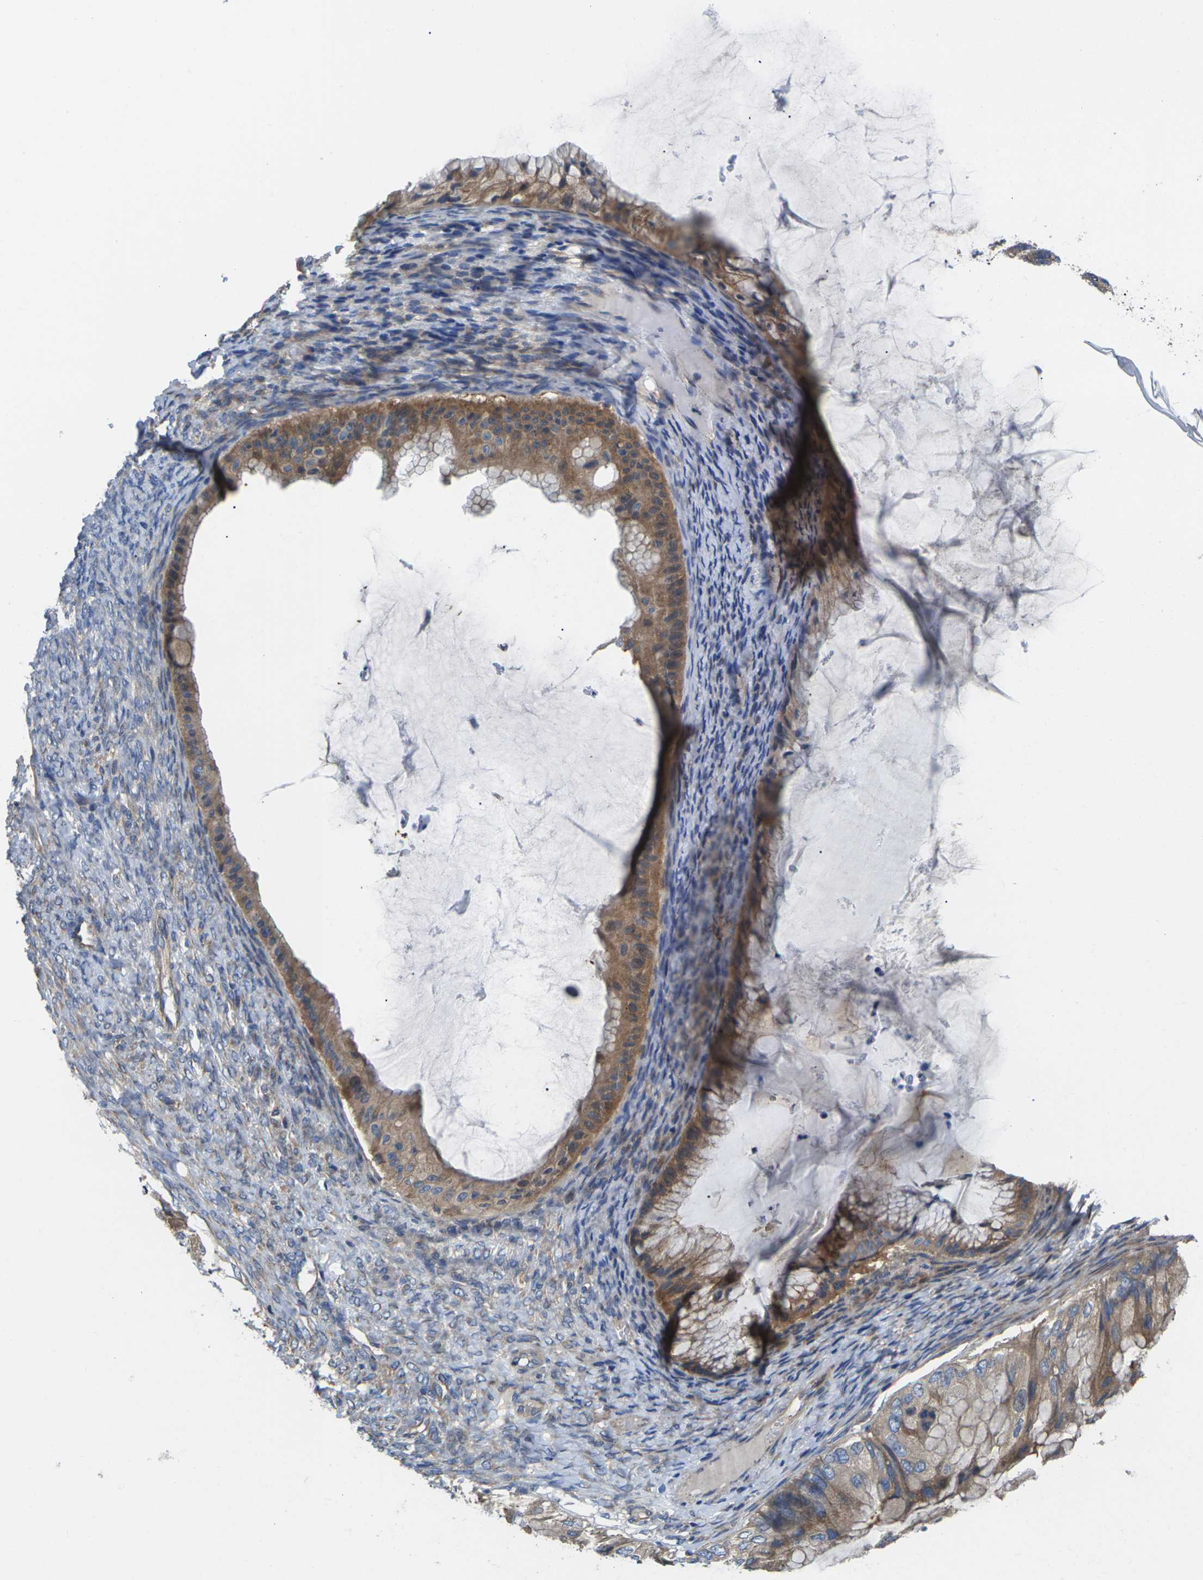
{"staining": {"intensity": "moderate", "quantity": ">75%", "location": "cytoplasmic/membranous"}, "tissue": "ovarian cancer", "cell_type": "Tumor cells", "image_type": "cancer", "snomed": [{"axis": "morphology", "description": "Cystadenocarcinoma, mucinous, NOS"}, {"axis": "topography", "description": "Ovary"}], "caption": "Protein positivity by immunohistochemistry (IHC) exhibits moderate cytoplasmic/membranous expression in about >75% of tumor cells in mucinous cystadenocarcinoma (ovarian).", "gene": "TMCC2", "patient": {"sex": "female", "age": 61}}